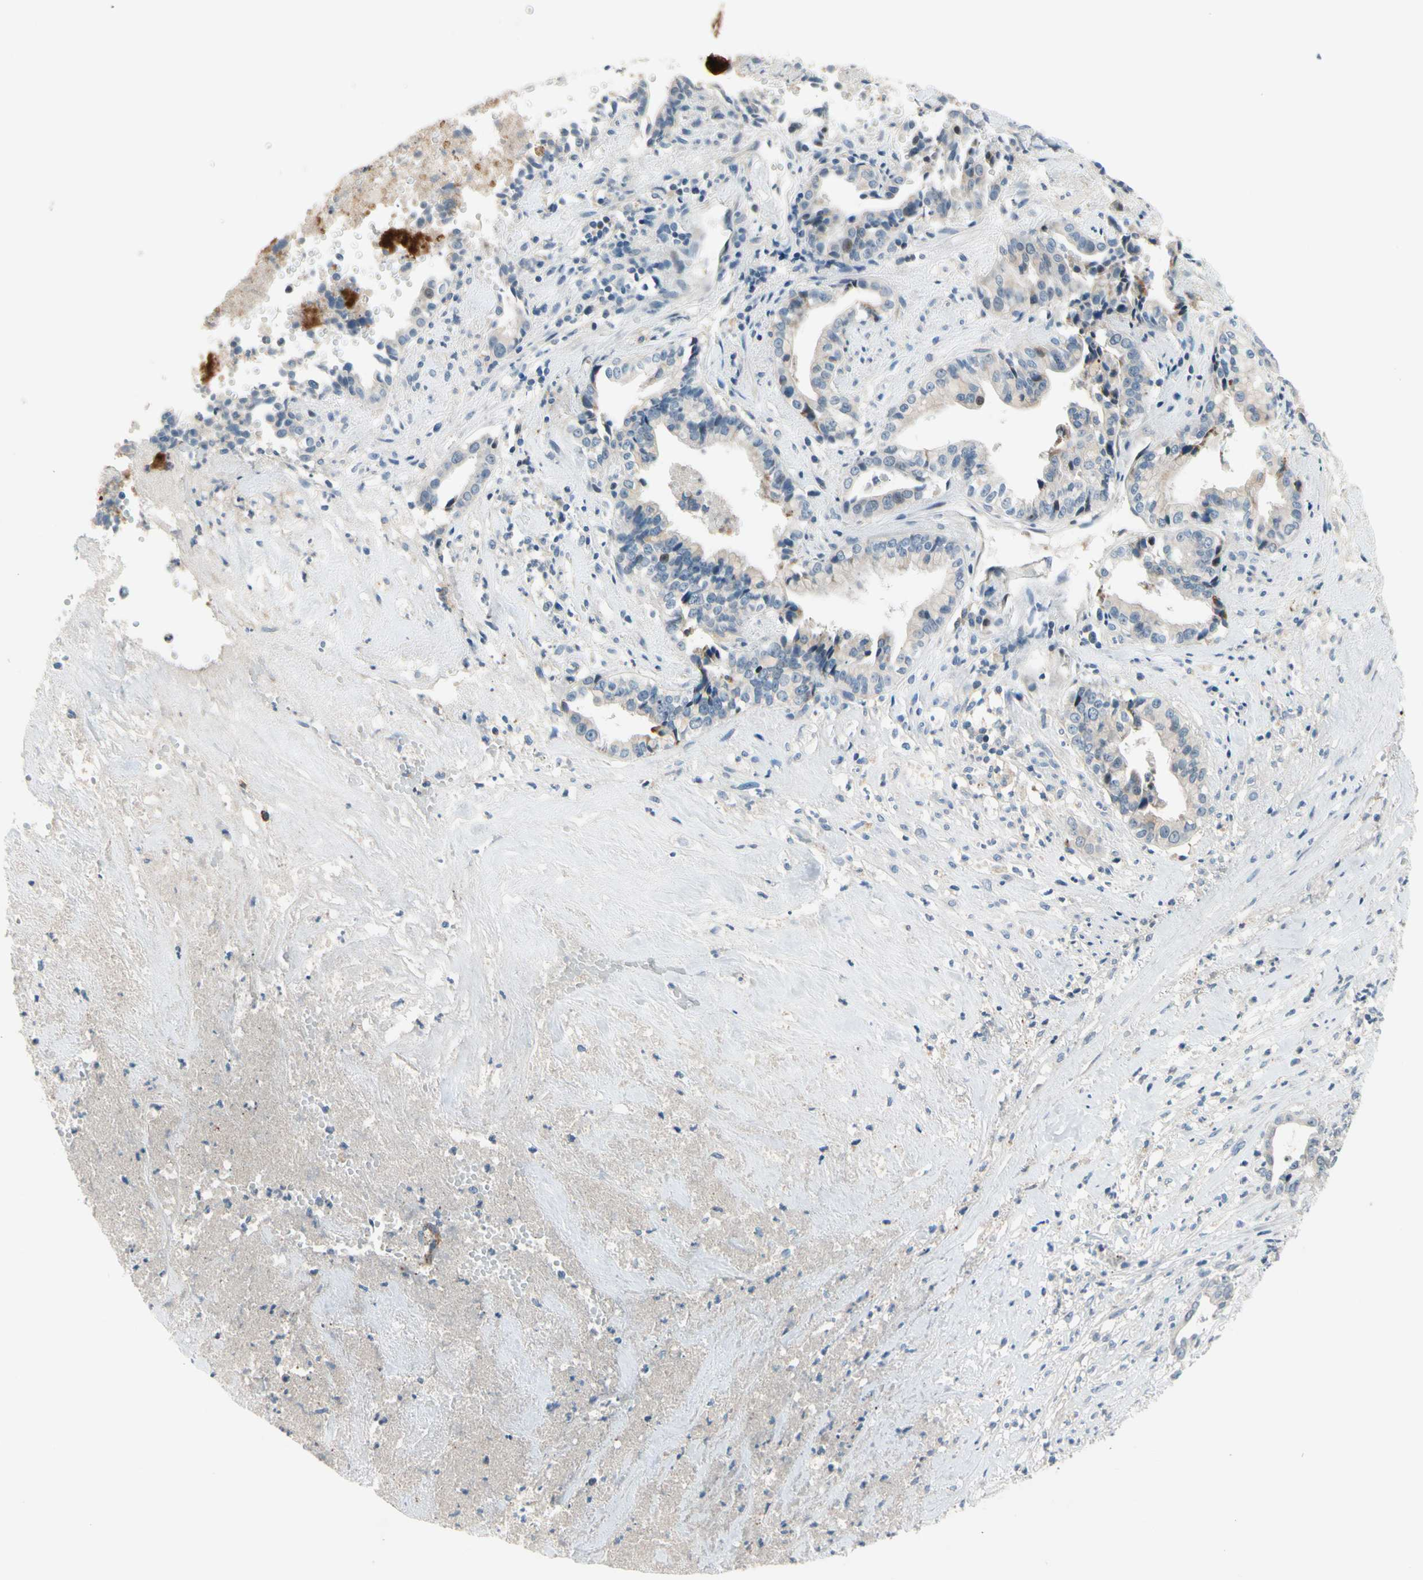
{"staining": {"intensity": "negative", "quantity": "none", "location": "none"}, "tissue": "liver cancer", "cell_type": "Tumor cells", "image_type": "cancer", "snomed": [{"axis": "morphology", "description": "Cholangiocarcinoma"}, {"axis": "topography", "description": "Liver"}], "caption": "The image exhibits no significant staining in tumor cells of liver cancer.", "gene": "CFAP36", "patient": {"sex": "female", "age": 61}}